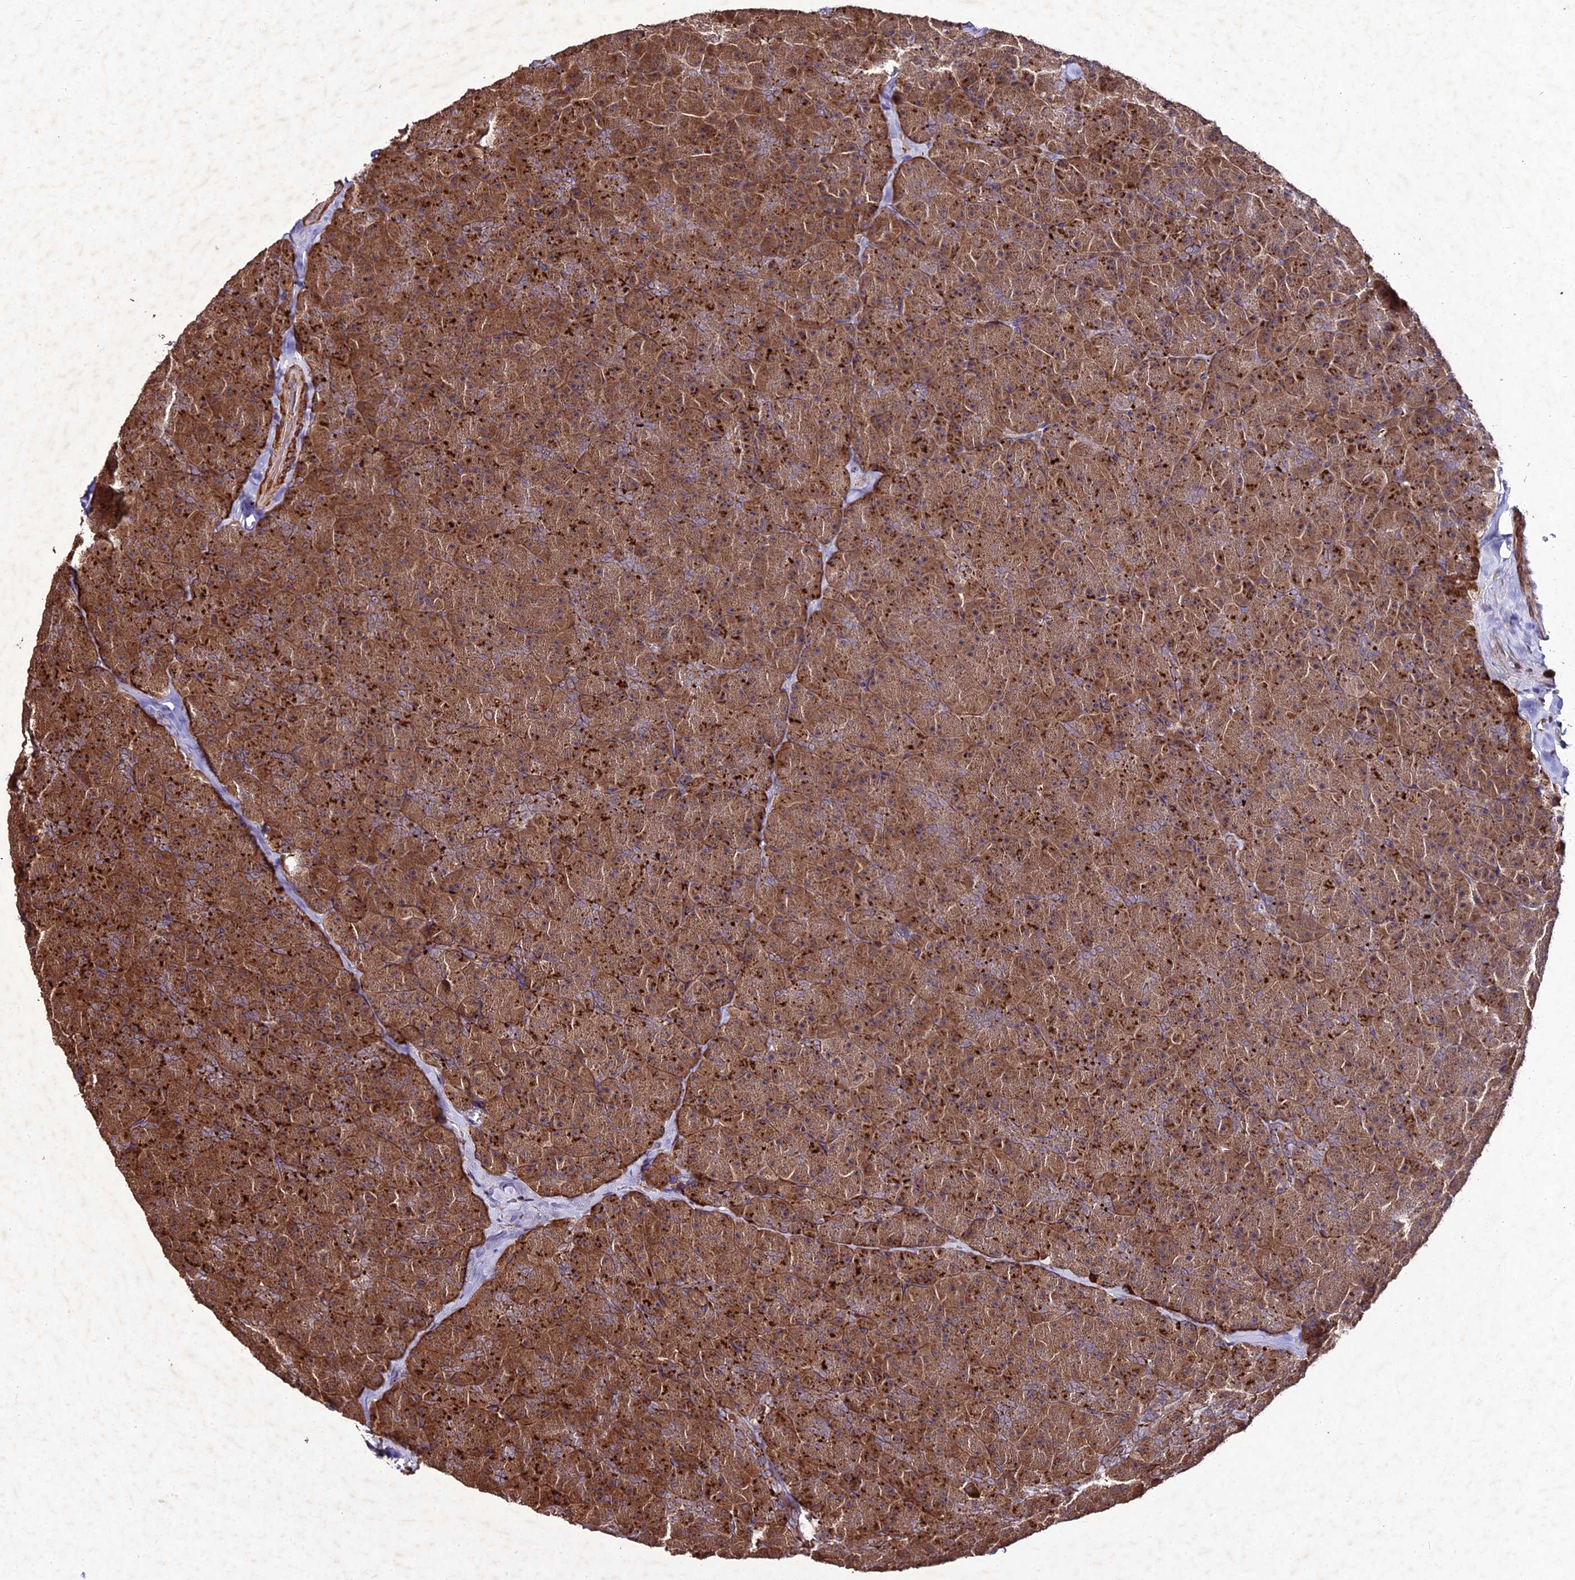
{"staining": {"intensity": "moderate", "quantity": ">75%", "location": "cytoplasmic/membranous"}, "tissue": "pancreas", "cell_type": "Exocrine glandular cells", "image_type": "normal", "snomed": [{"axis": "morphology", "description": "Normal tissue, NOS"}, {"axis": "topography", "description": "Pancreas"}], "caption": "This is a histology image of immunohistochemistry staining of benign pancreas, which shows moderate positivity in the cytoplasmic/membranous of exocrine glandular cells.", "gene": "ZNF766", "patient": {"sex": "male", "age": 36}}